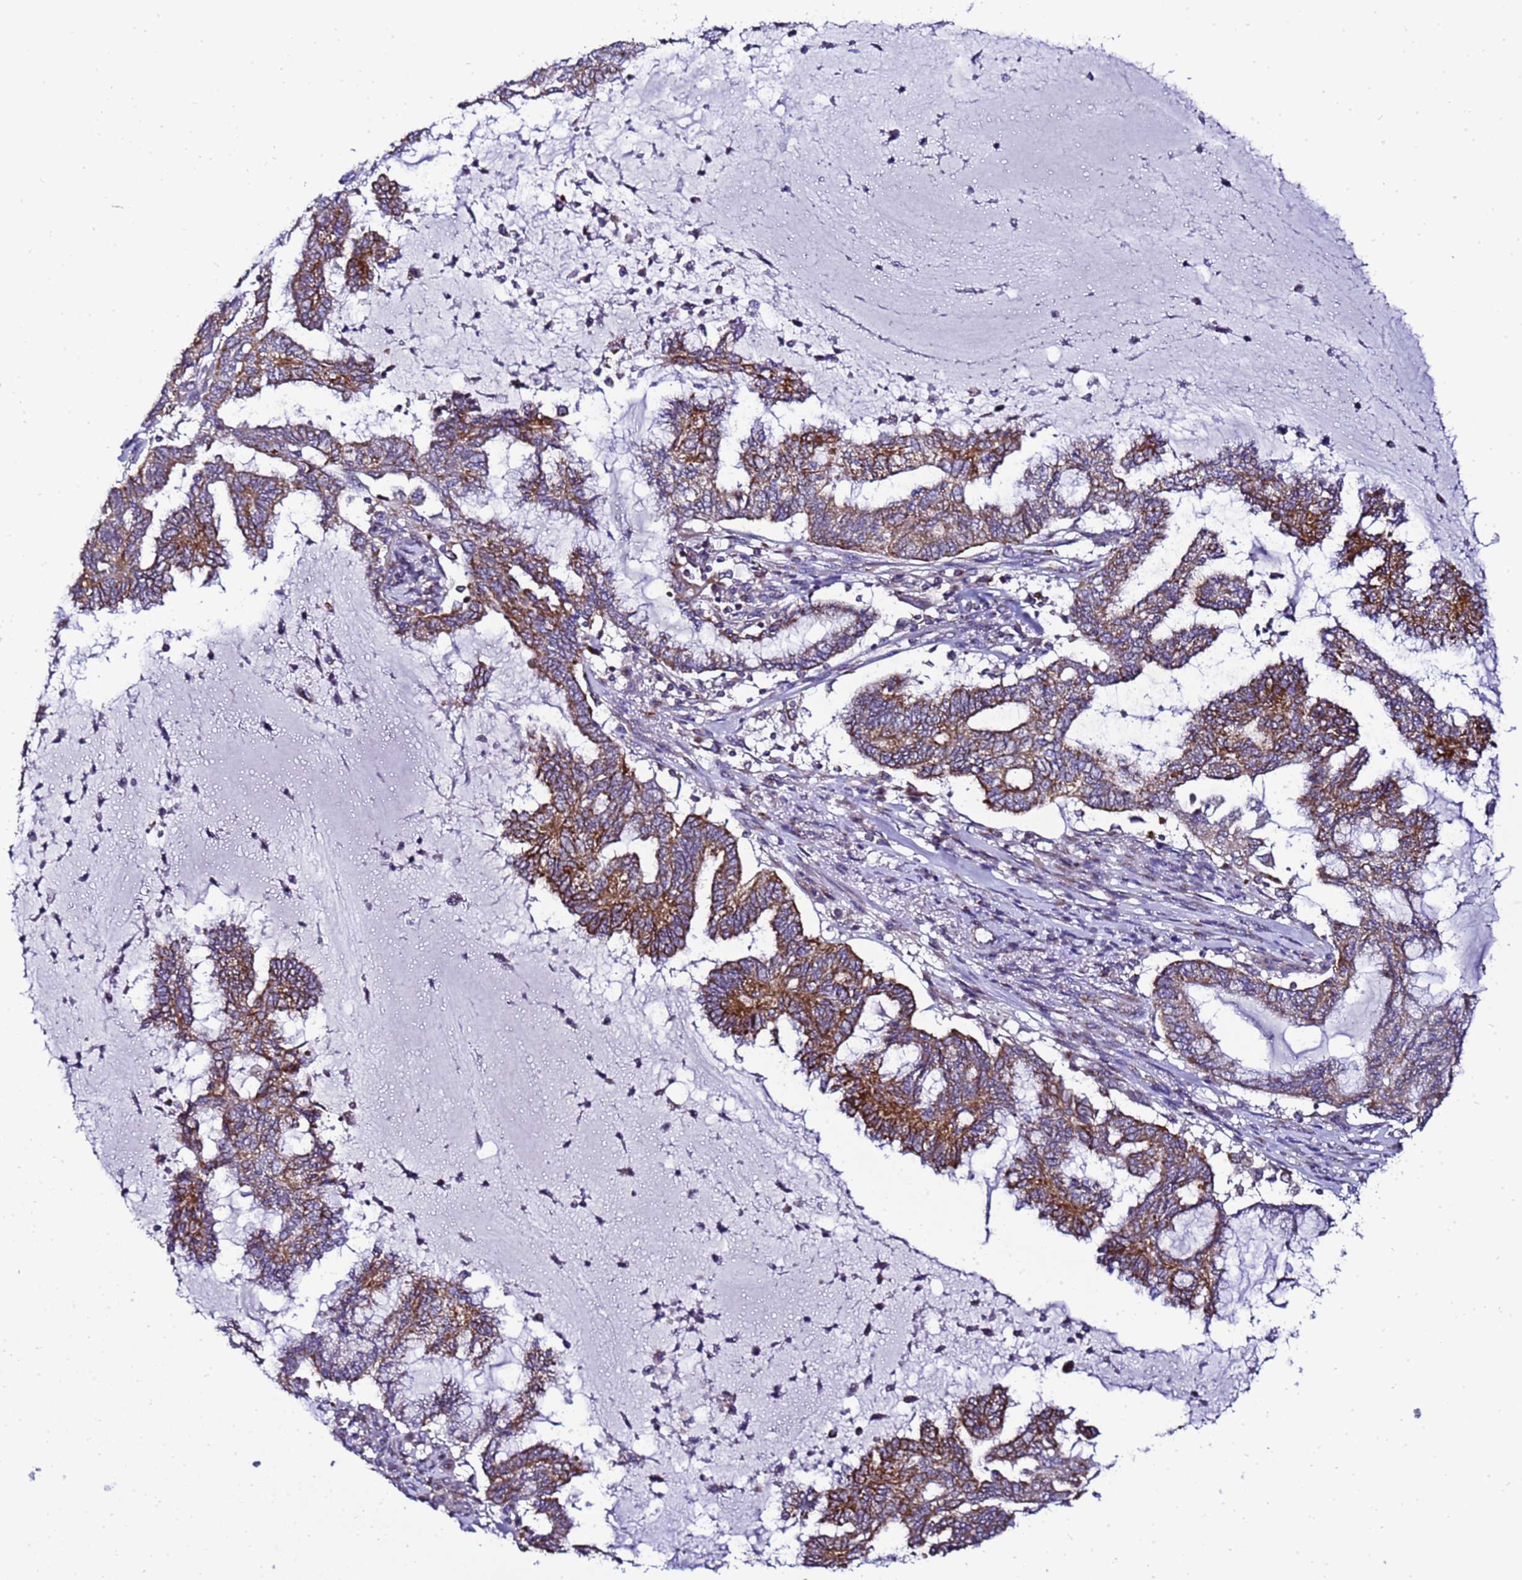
{"staining": {"intensity": "moderate", "quantity": ">75%", "location": "cytoplasmic/membranous"}, "tissue": "endometrial cancer", "cell_type": "Tumor cells", "image_type": "cancer", "snomed": [{"axis": "morphology", "description": "Adenocarcinoma, NOS"}, {"axis": "topography", "description": "Endometrium"}], "caption": "Immunohistochemical staining of endometrial cancer (adenocarcinoma) exhibits medium levels of moderate cytoplasmic/membranous expression in approximately >75% of tumor cells. (DAB (3,3'-diaminobenzidine) IHC with brightfield microscopy, high magnification).", "gene": "HIGD2A", "patient": {"sex": "female", "age": 86}}